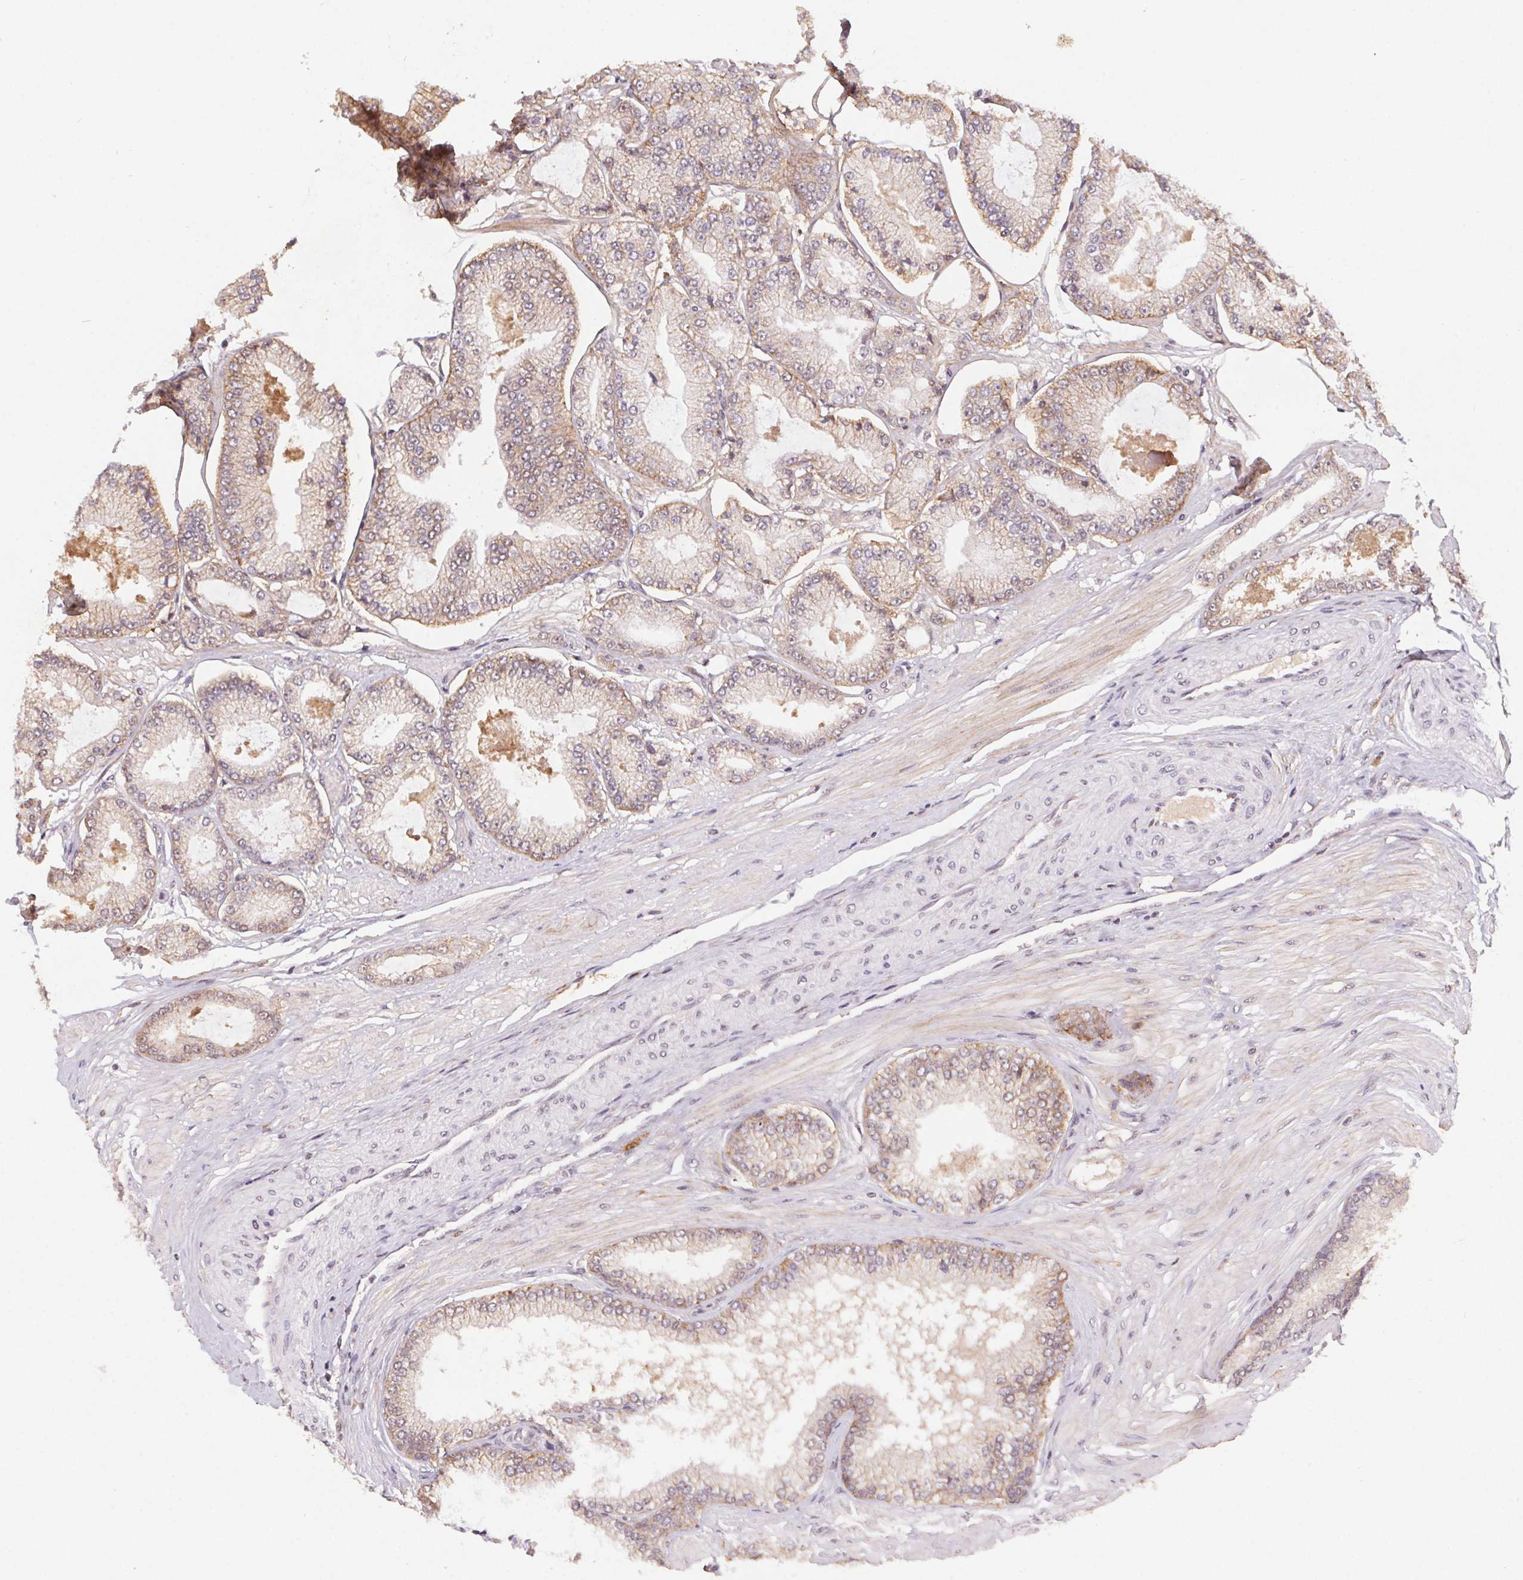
{"staining": {"intensity": "moderate", "quantity": "25%-75%", "location": "cytoplasmic/membranous"}, "tissue": "prostate cancer", "cell_type": "Tumor cells", "image_type": "cancer", "snomed": [{"axis": "morphology", "description": "Adenocarcinoma, Low grade"}, {"axis": "topography", "description": "Prostate"}], "caption": "There is medium levels of moderate cytoplasmic/membranous positivity in tumor cells of prostate cancer (adenocarcinoma (low-grade)), as demonstrated by immunohistochemical staining (brown color).", "gene": "SLC52A2", "patient": {"sex": "male", "age": 55}}